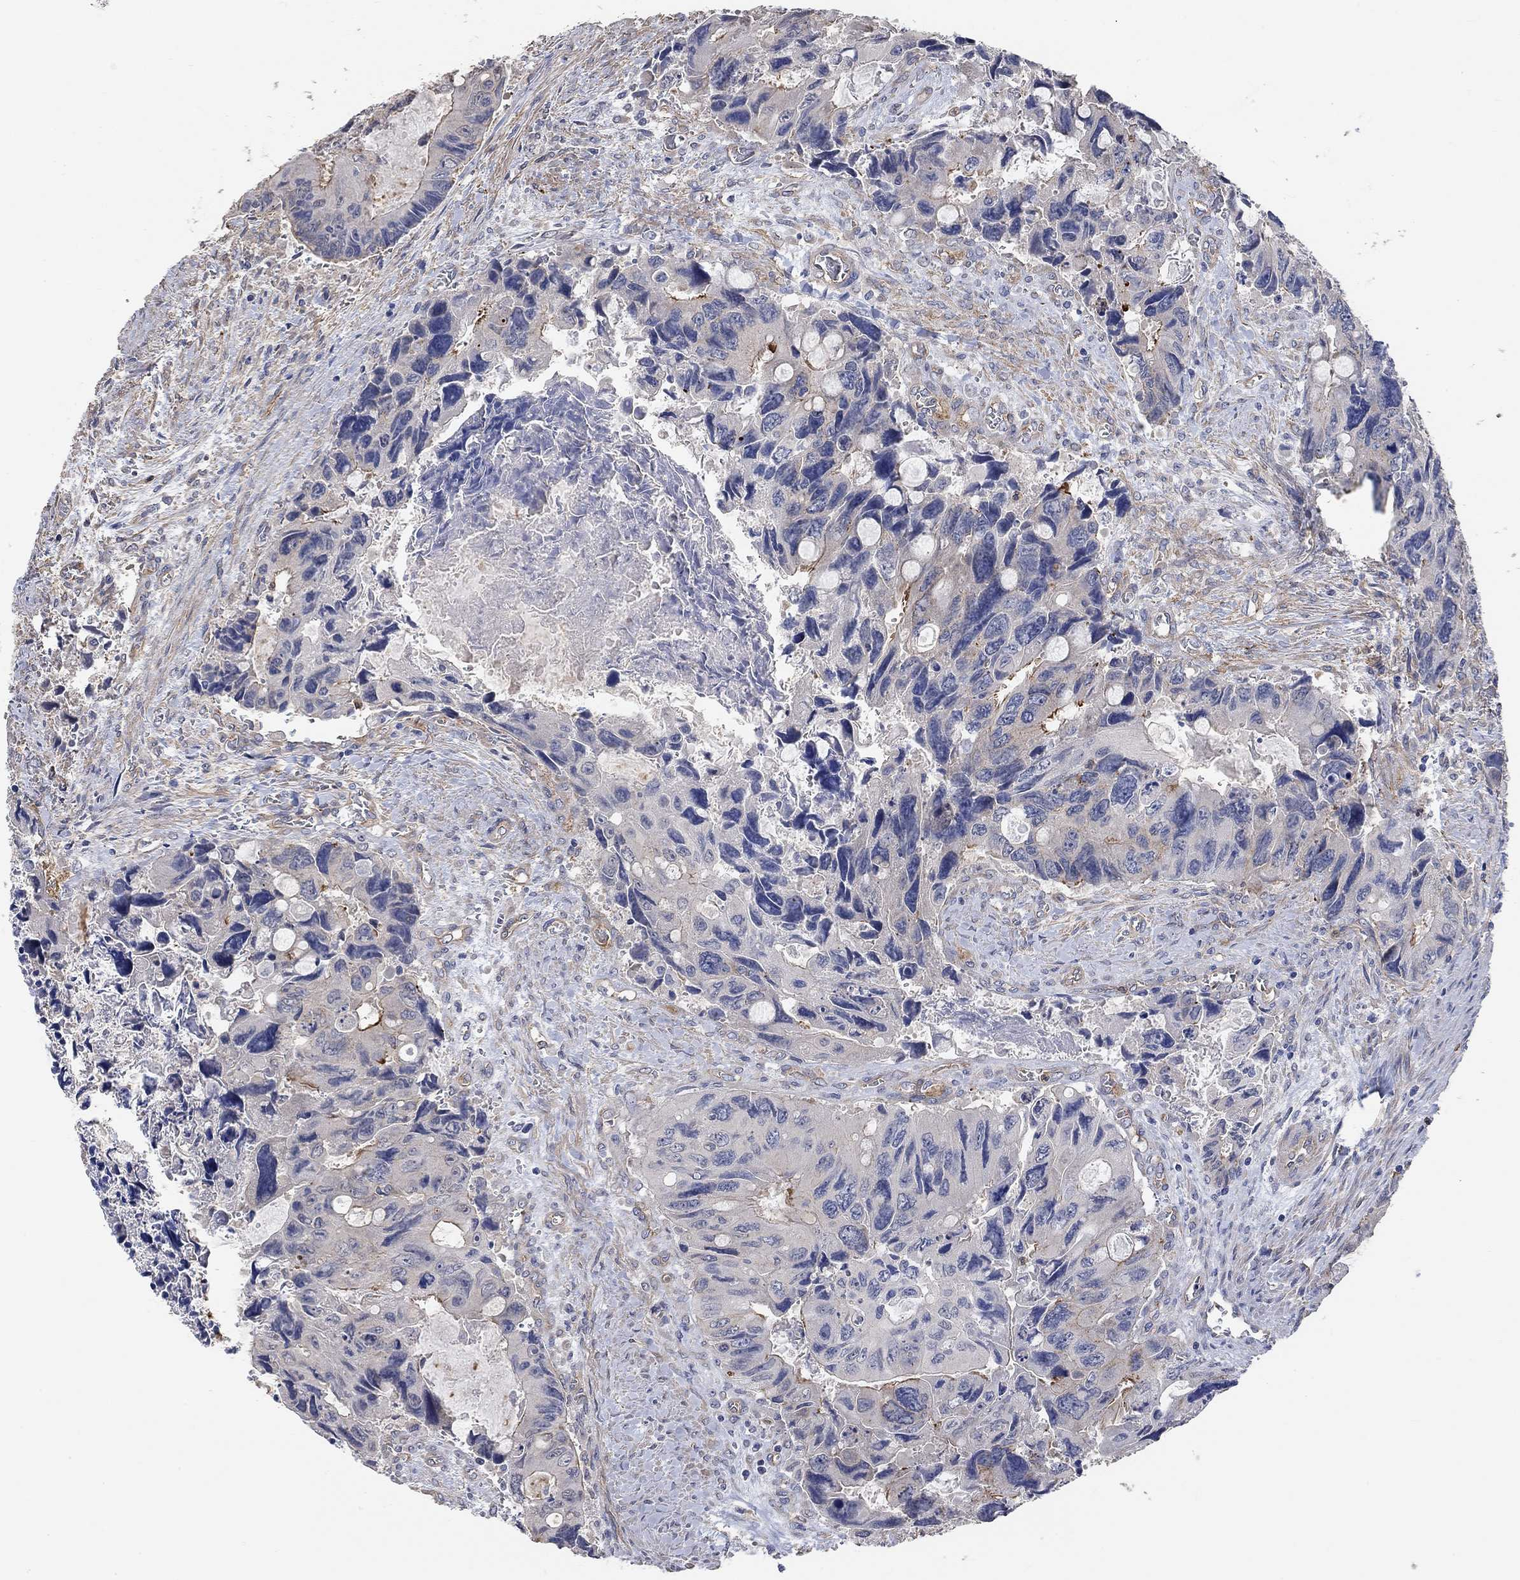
{"staining": {"intensity": "moderate", "quantity": "<25%", "location": "cytoplasmic/membranous"}, "tissue": "colorectal cancer", "cell_type": "Tumor cells", "image_type": "cancer", "snomed": [{"axis": "morphology", "description": "Adenocarcinoma, NOS"}, {"axis": "topography", "description": "Rectum"}], "caption": "Protein expression analysis of human adenocarcinoma (colorectal) reveals moderate cytoplasmic/membranous positivity in approximately <25% of tumor cells.", "gene": "SYT16", "patient": {"sex": "male", "age": 62}}